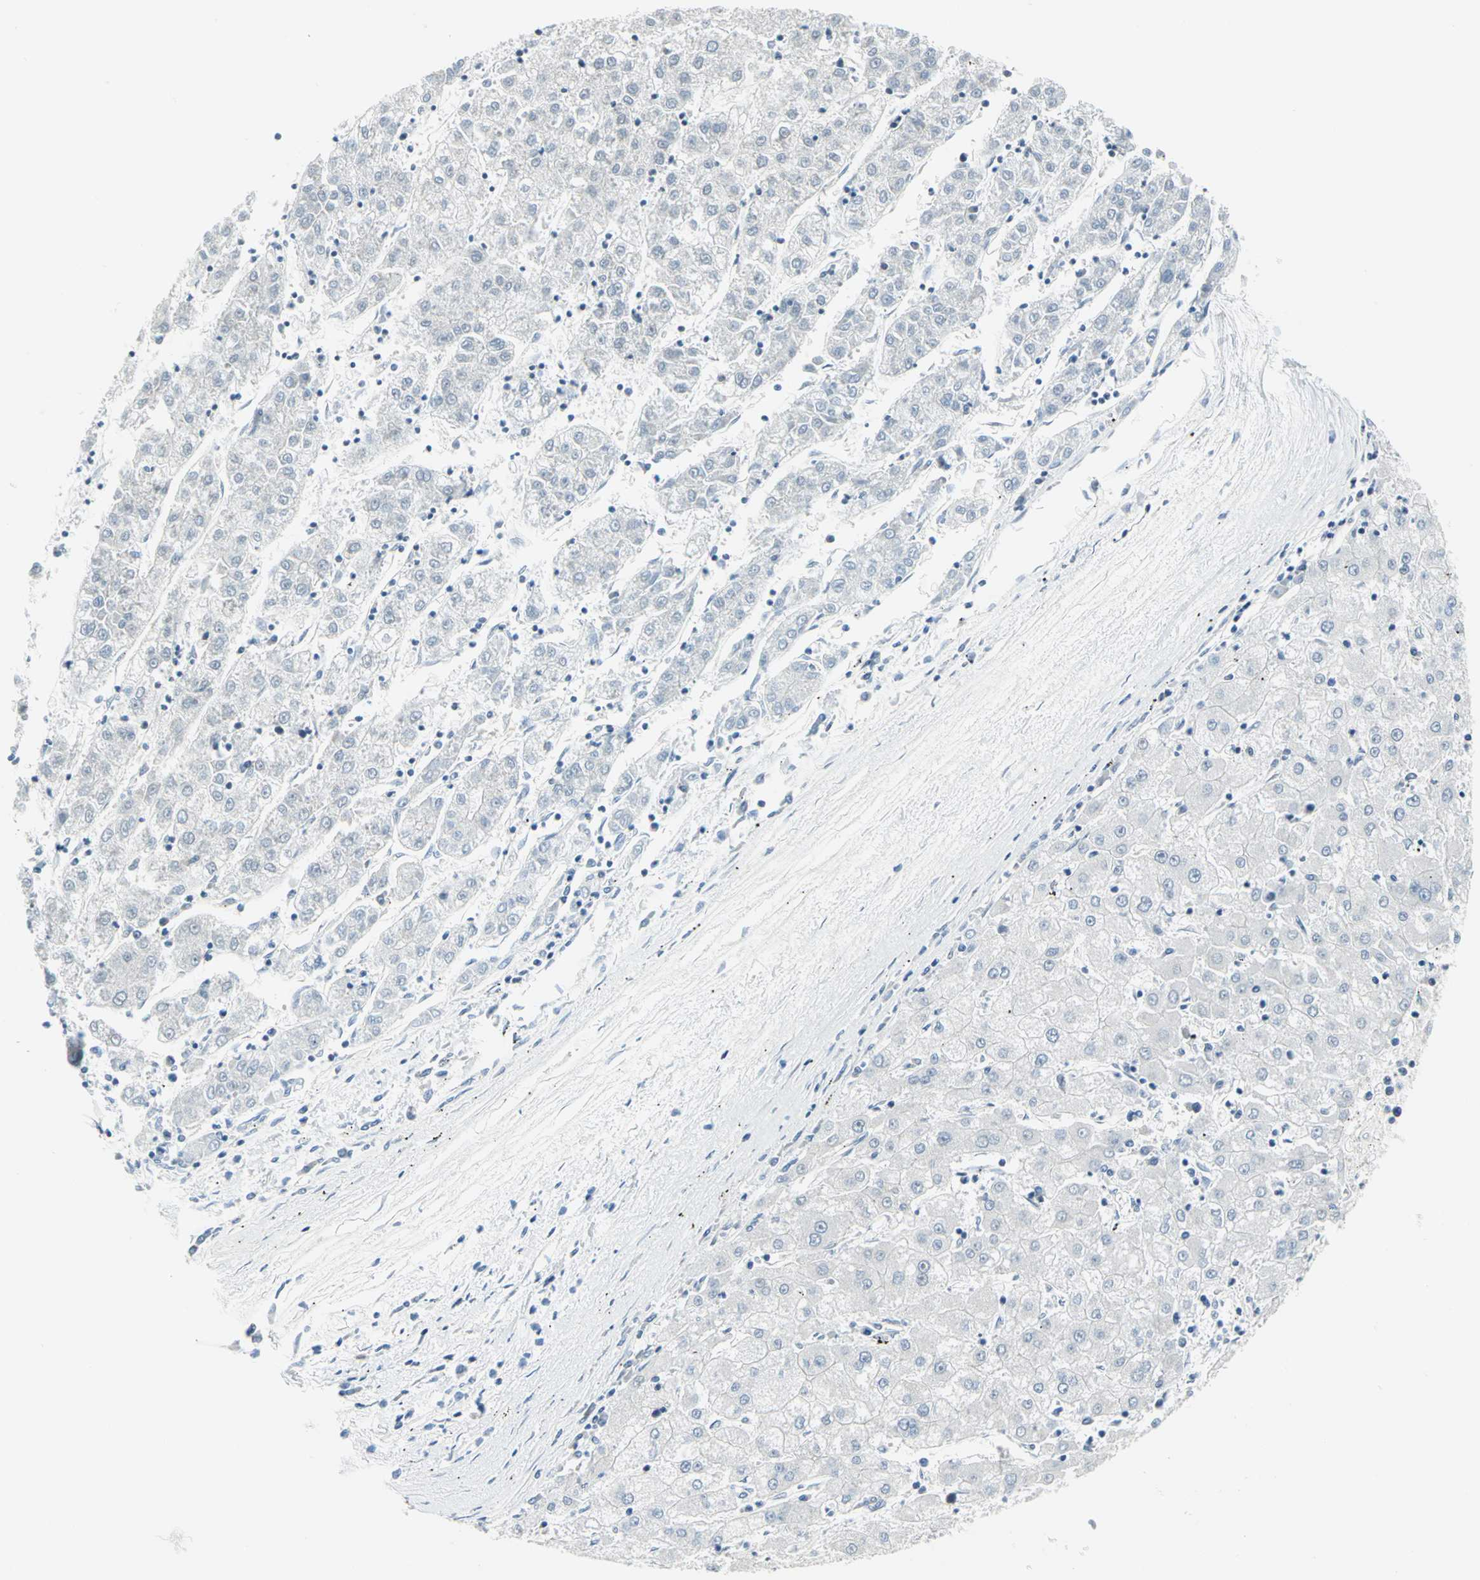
{"staining": {"intensity": "negative", "quantity": "none", "location": "none"}, "tissue": "liver cancer", "cell_type": "Tumor cells", "image_type": "cancer", "snomed": [{"axis": "morphology", "description": "Carcinoma, Hepatocellular, NOS"}, {"axis": "topography", "description": "Liver"}], "caption": "Immunohistochemistry image of human liver cancer stained for a protein (brown), which exhibits no expression in tumor cells.", "gene": "PIN1", "patient": {"sex": "male", "age": 72}}